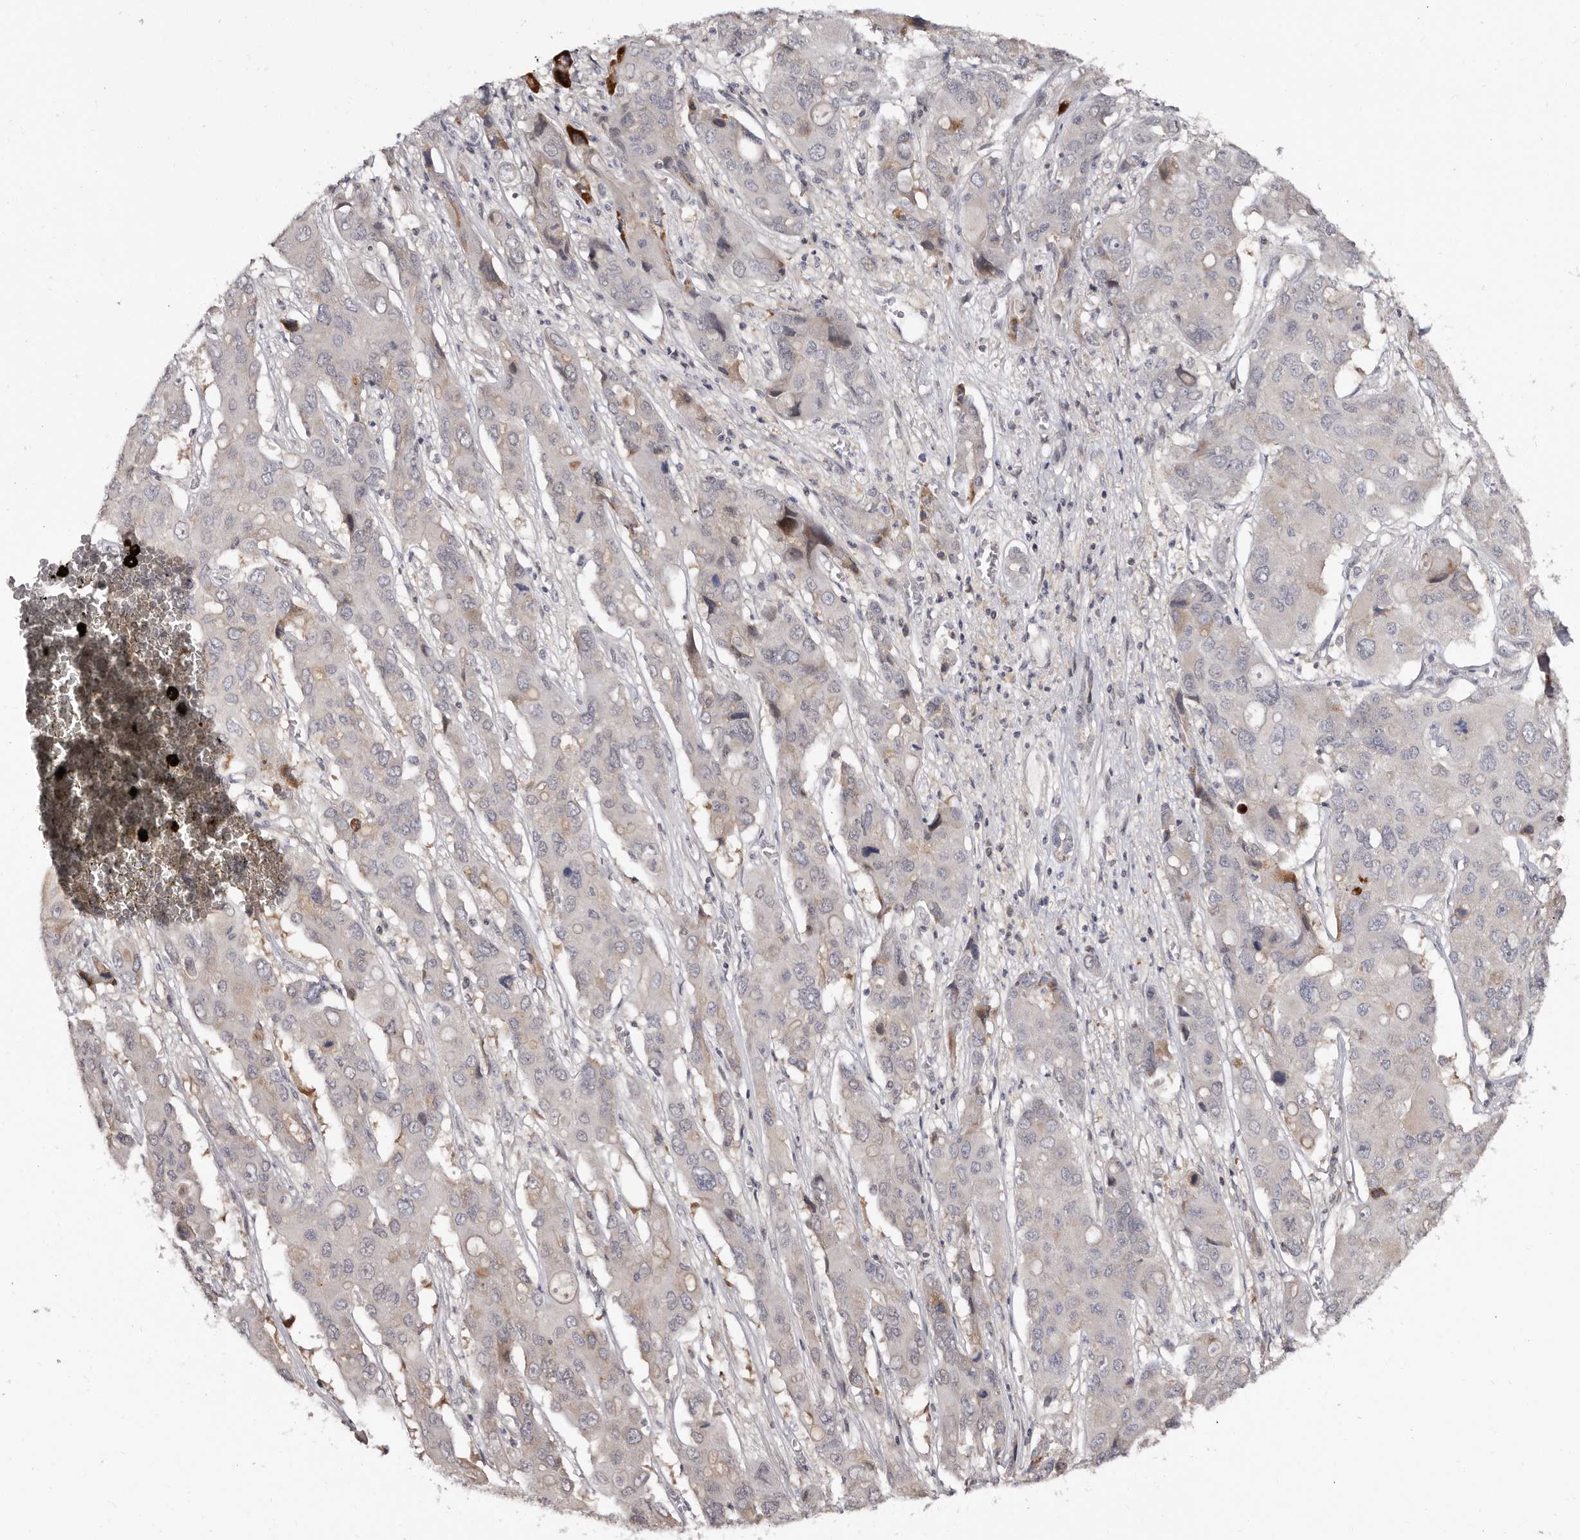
{"staining": {"intensity": "weak", "quantity": "<25%", "location": "cytoplasmic/membranous"}, "tissue": "liver cancer", "cell_type": "Tumor cells", "image_type": "cancer", "snomed": [{"axis": "morphology", "description": "Cholangiocarcinoma"}, {"axis": "topography", "description": "Liver"}], "caption": "Tumor cells are negative for brown protein staining in liver cholangiocarcinoma. The staining is performed using DAB (3,3'-diaminobenzidine) brown chromogen with nuclei counter-stained in using hematoxylin.", "gene": "PHF20L1", "patient": {"sex": "male", "age": 67}}